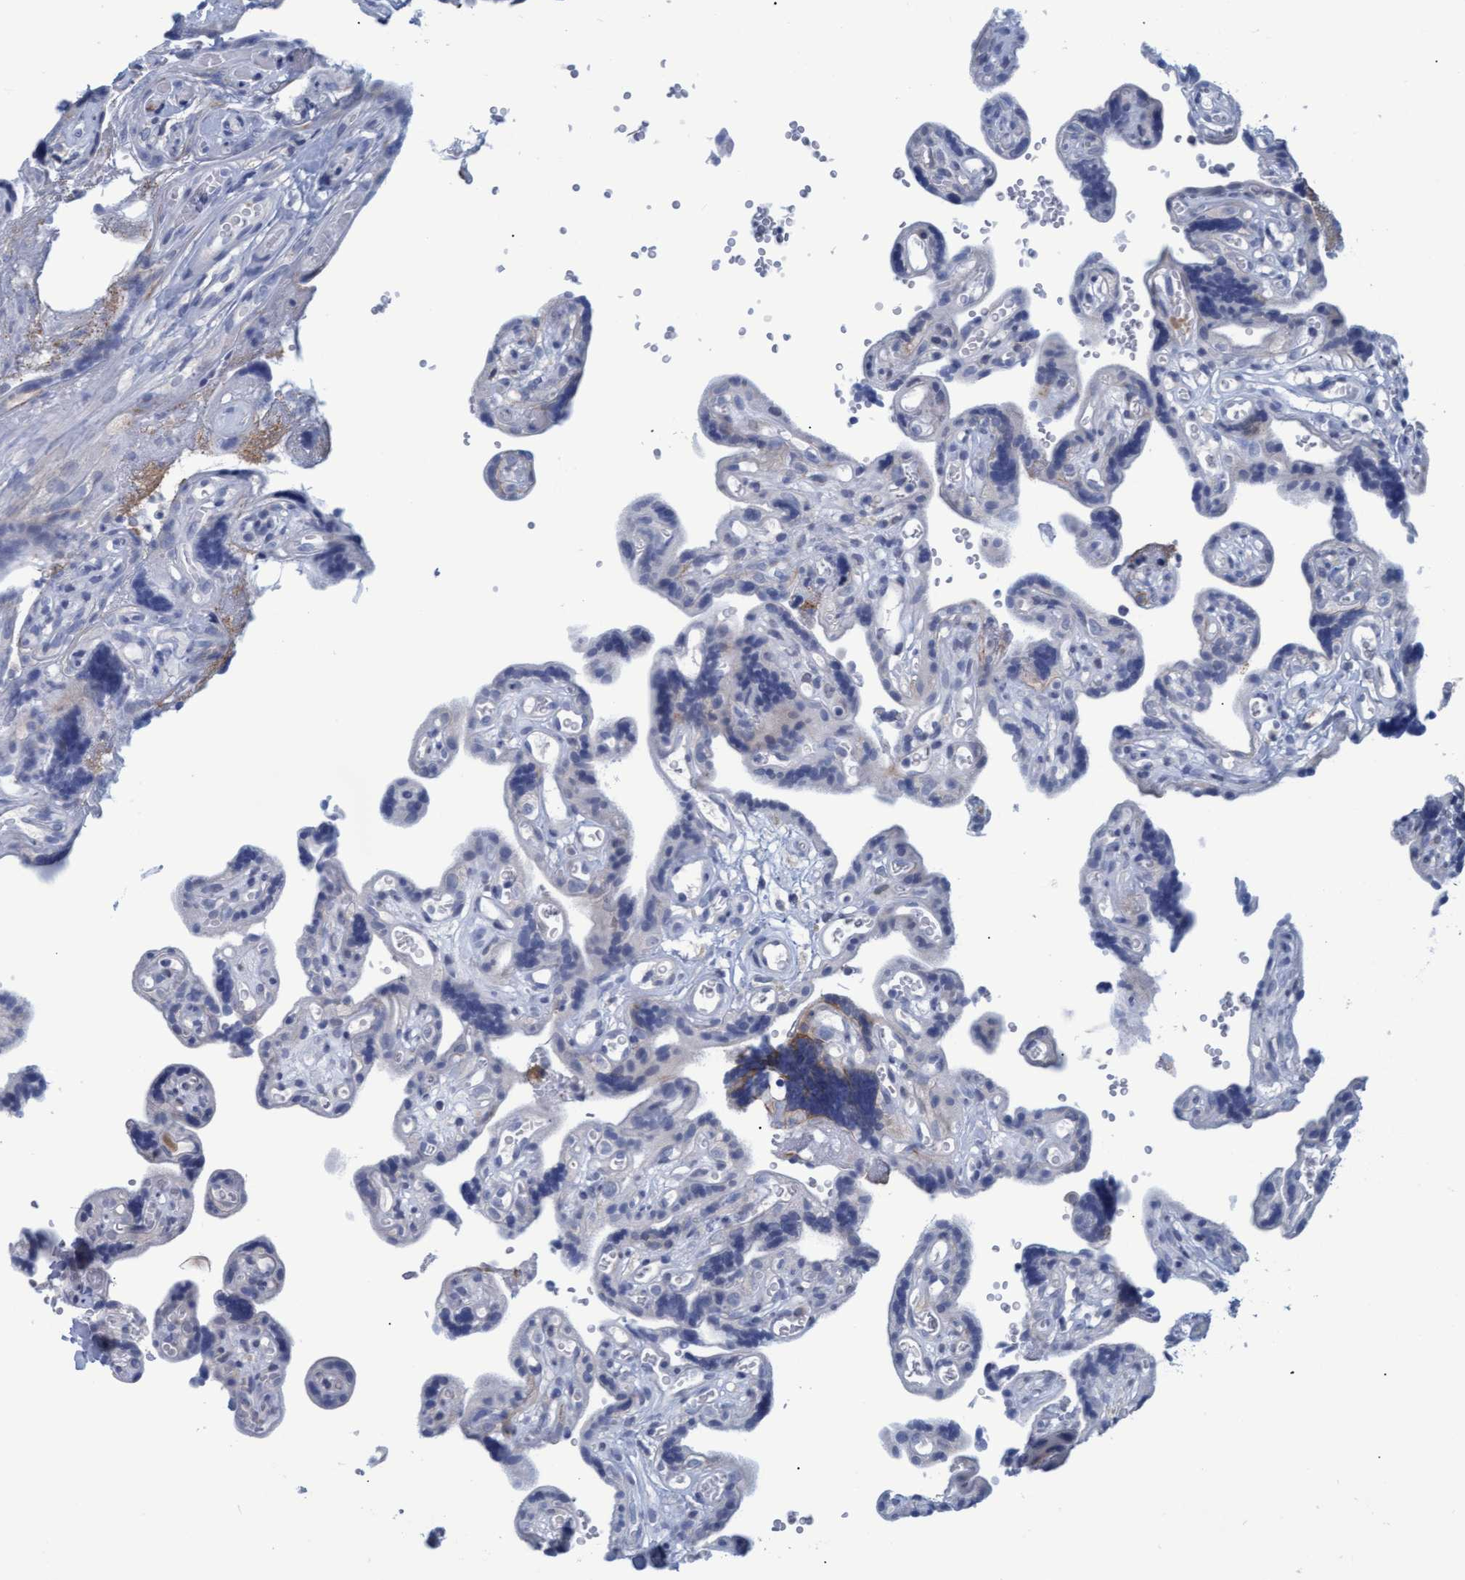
{"staining": {"intensity": "moderate", "quantity": "<25%", "location": "cytoplasmic/membranous"}, "tissue": "placenta", "cell_type": "Decidual cells", "image_type": "normal", "snomed": [{"axis": "morphology", "description": "Normal tissue, NOS"}, {"axis": "topography", "description": "Placenta"}], "caption": "About <25% of decidual cells in unremarkable human placenta show moderate cytoplasmic/membranous protein expression as visualized by brown immunohistochemical staining.", "gene": "SSTR3", "patient": {"sex": "female", "age": 30}}